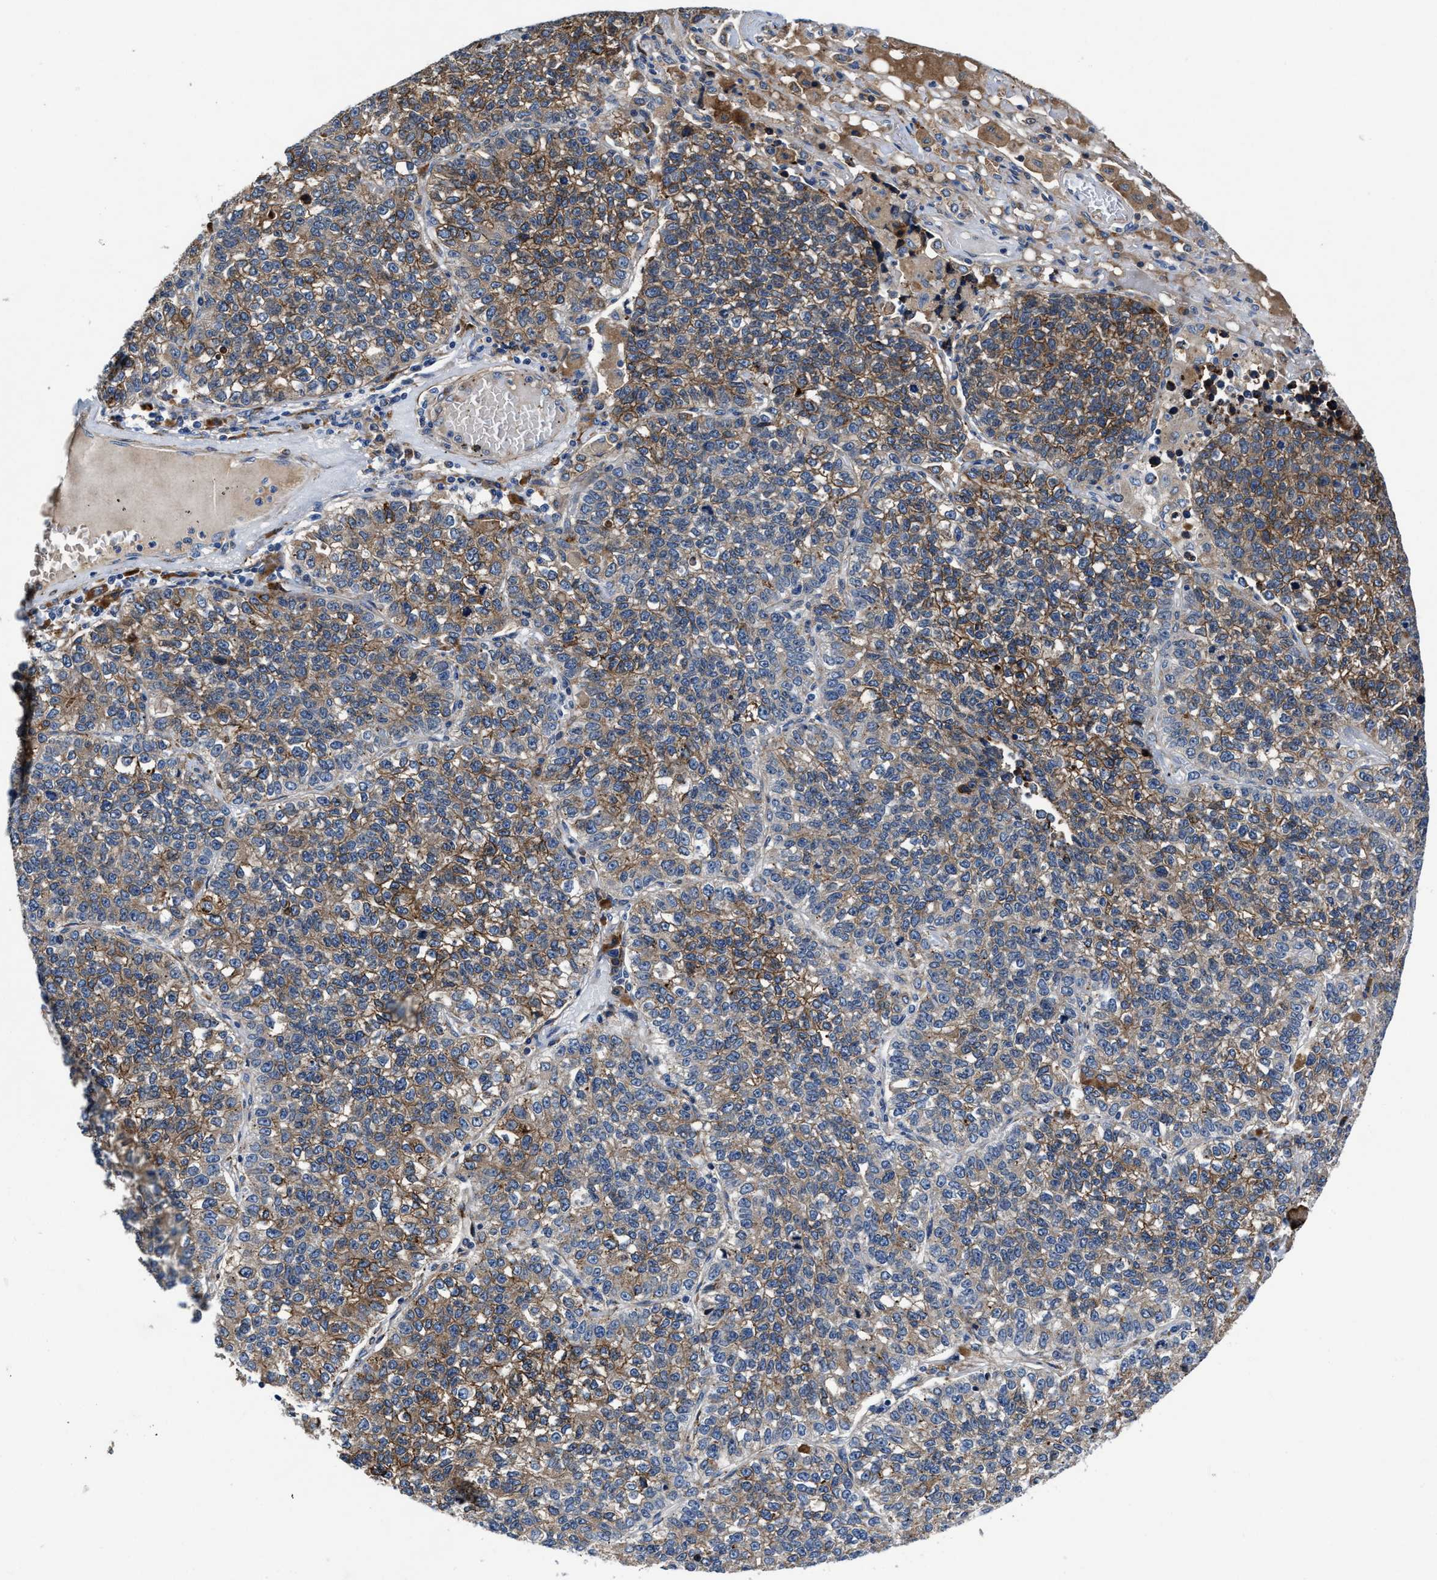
{"staining": {"intensity": "moderate", "quantity": ">75%", "location": "cytoplasmic/membranous"}, "tissue": "lung cancer", "cell_type": "Tumor cells", "image_type": "cancer", "snomed": [{"axis": "morphology", "description": "Adenocarcinoma, NOS"}, {"axis": "topography", "description": "Lung"}], "caption": "The histopathology image demonstrates staining of adenocarcinoma (lung), revealing moderate cytoplasmic/membranous protein staining (brown color) within tumor cells.", "gene": "SLC12A2", "patient": {"sex": "male", "age": 49}}